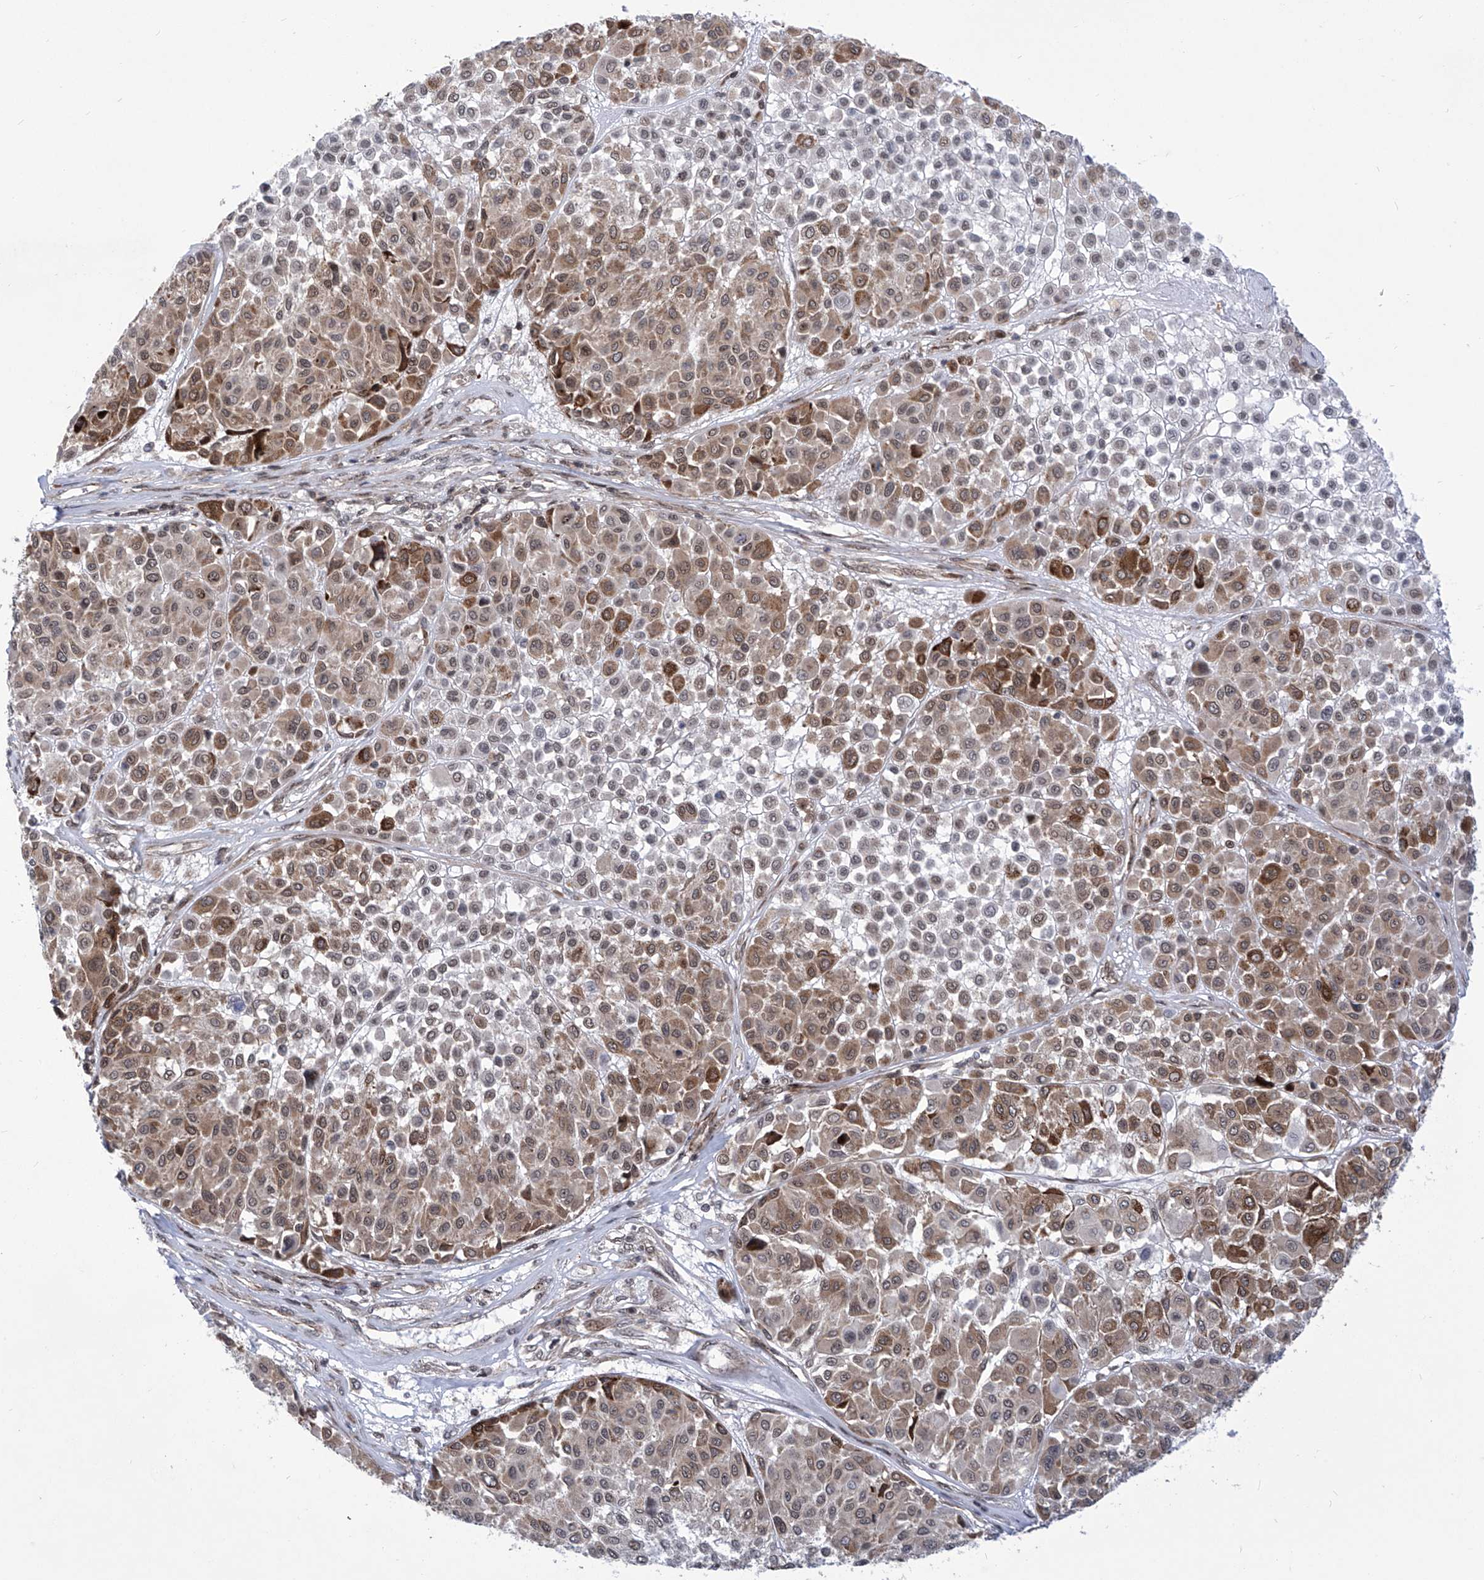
{"staining": {"intensity": "moderate", "quantity": "25%-75%", "location": "cytoplasmic/membranous,nuclear"}, "tissue": "melanoma", "cell_type": "Tumor cells", "image_type": "cancer", "snomed": [{"axis": "morphology", "description": "Malignant melanoma, Metastatic site"}, {"axis": "topography", "description": "Soft tissue"}], "caption": "Immunohistochemical staining of malignant melanoma (metastatic site) exhibits medium levels of moderate cytoplasmic/membranous and nuclear expression in approximately 25%-75% of tumor cells.", "gene": "CEP290", "patient": {"sex": "male", "age": 41}}